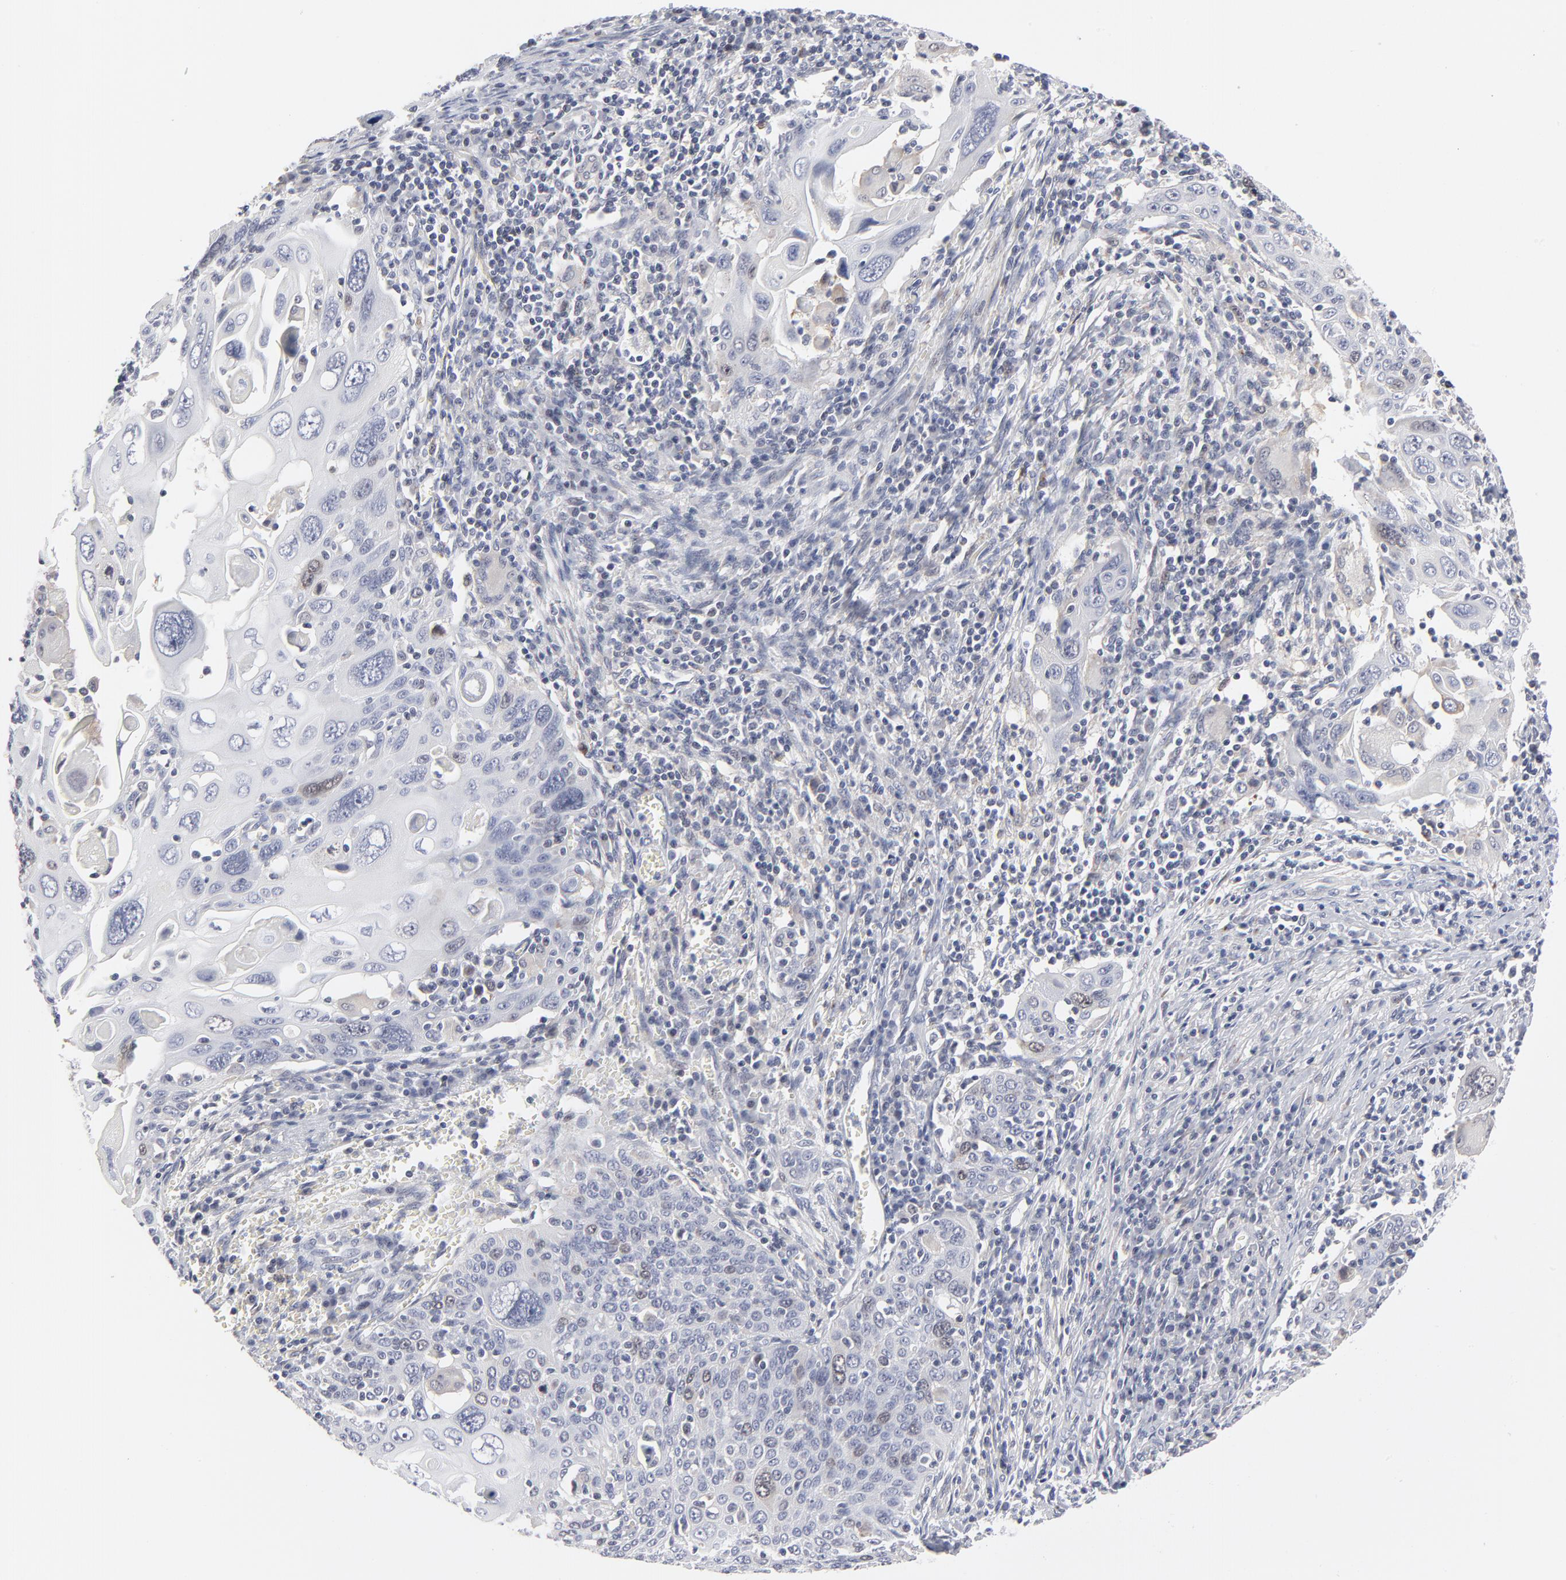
{"staining": {"intensity": "negative", "quantity": "none", "location": "none"}, "tissue": "cervical cancer", "cell_type": "Tumor cells", "image_type": "cancer", "snomed": [{"axis": "morphology", "description": "Squamous cell carcinoma, NOS"}, {"axis": "topography", "description": "Cervix"}], "caption": "High magnification brightfield microscopy of cervical cancer stained with DAB (brown) and counterstained with hematoxylin (blue): tumor cells show no significant expression.", "gene": "AURKA", "patient": {"sex": "female", "age": 54}}